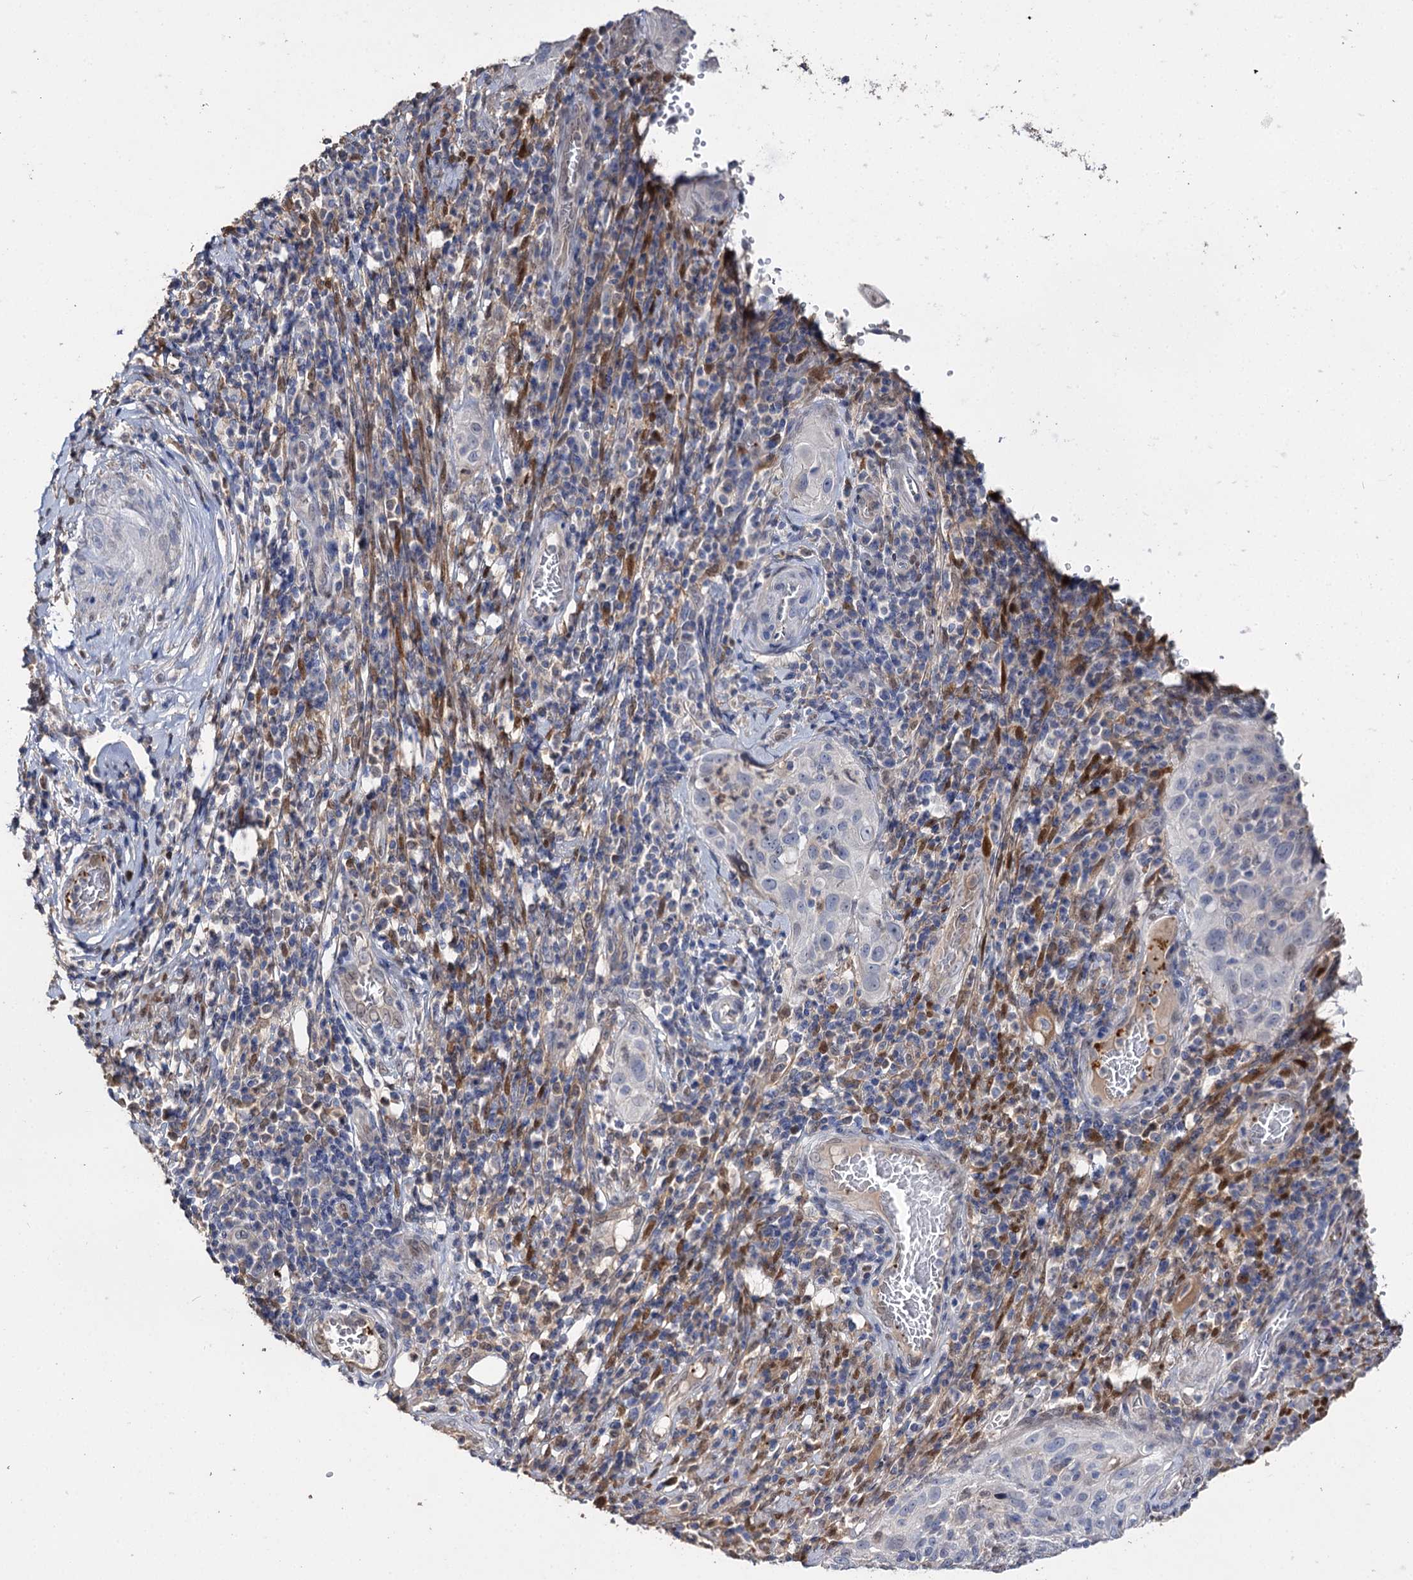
{"staining": {"intensity": "negative", "quantity": "none", "location": "none"}, "tissue": "cervical cancer", "cell_type": "Tumor cells", "image_type": "cancer", "snomed": [{"axis": "morphology", "description": "Squamous cell carcinoma, NOS"}, {"axis": "topography", "description": "Cervix"}], "caption": "The immunohistochemistry (IHC) photomicrograph has no significant expression in tumor cells of cervical cancer tissue.", "gene": "DNAH6", "patient": {"sex": "female", "age": 31}}